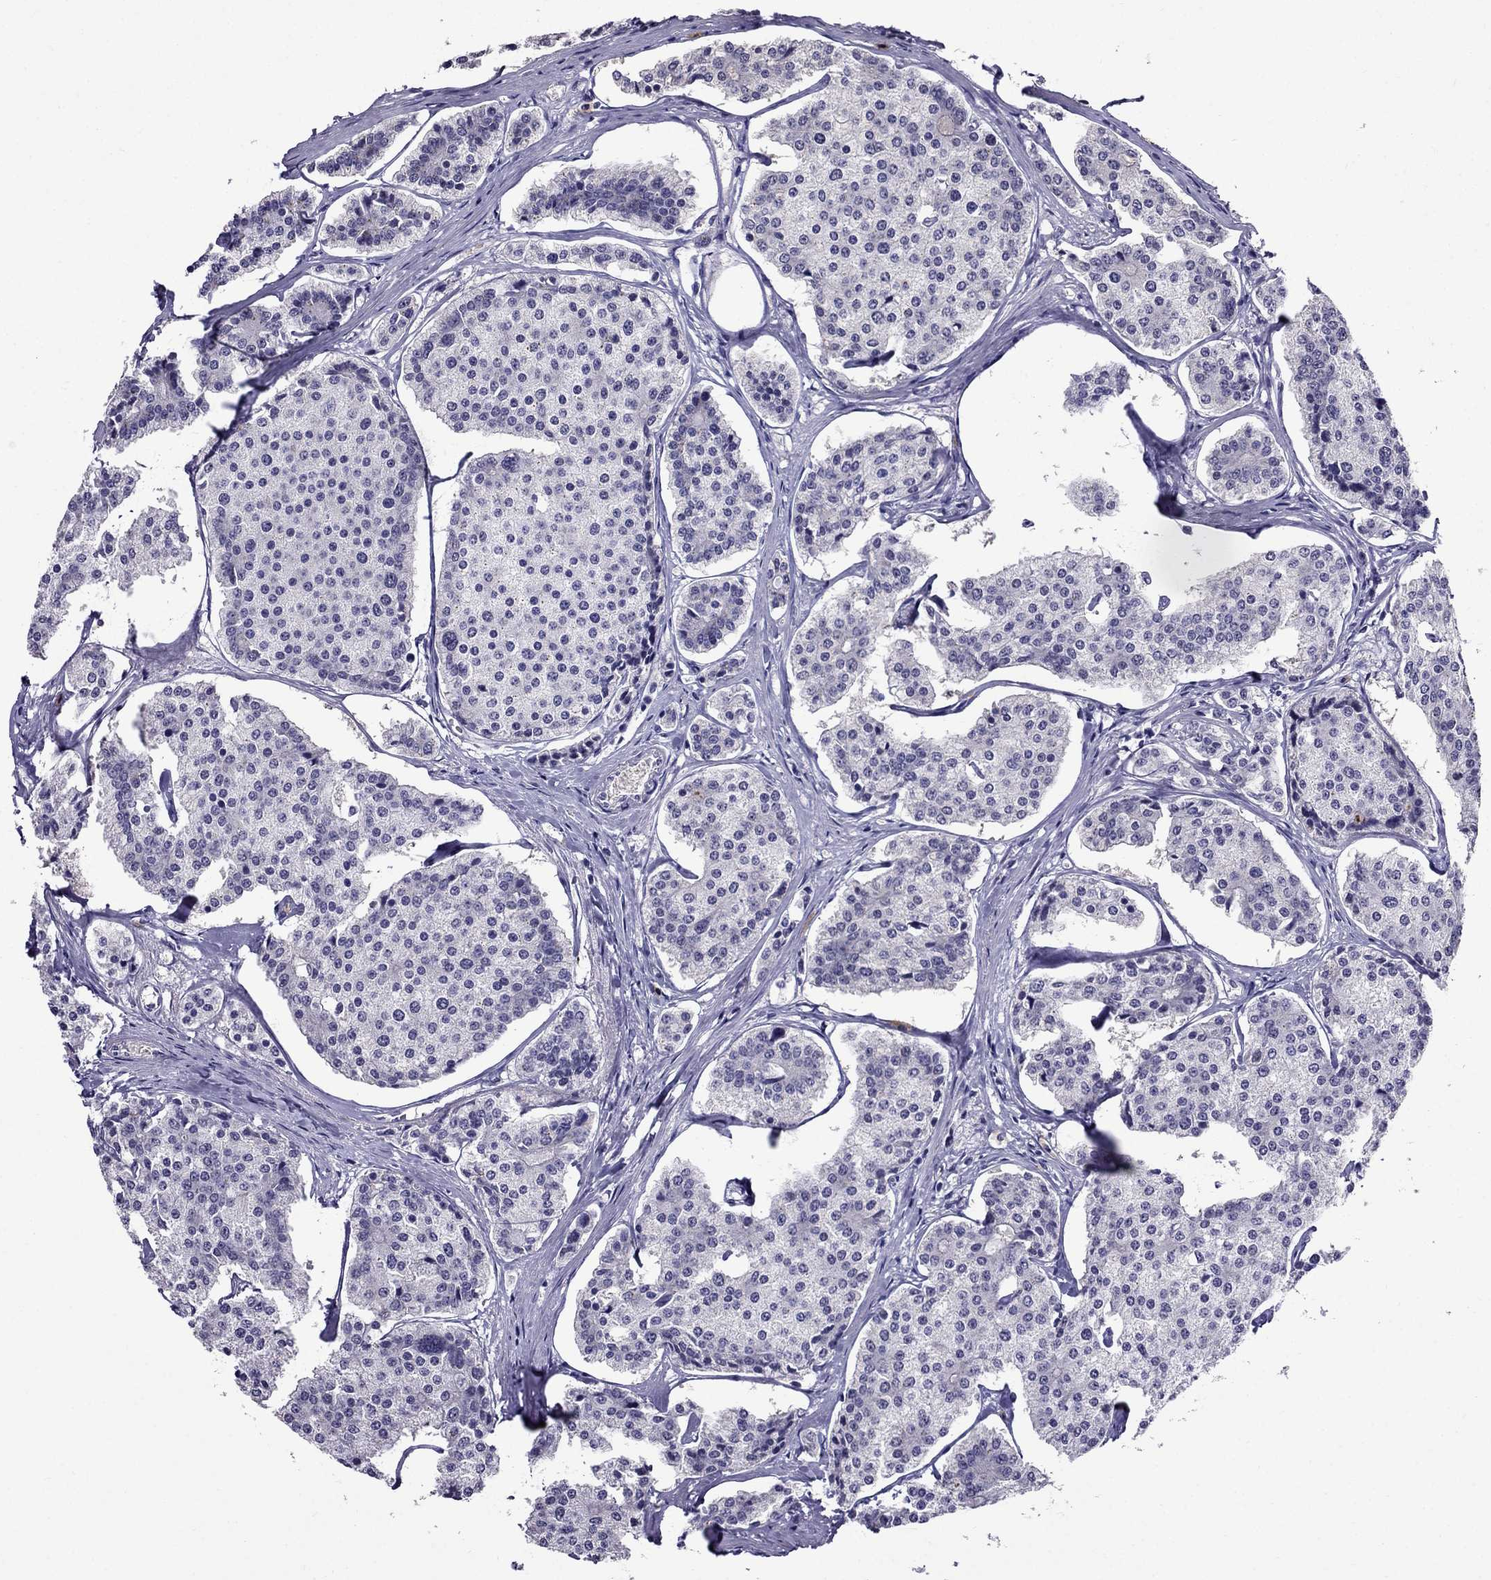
{"staining": {"intensity": "negative", "quantity": "none", "location": "none"}, "tissue": "carcinoid", "cell_type": "Tumor cells", "image_type": "cancer", "snomed": [{"axis": "morphology", "description": "Carcinoid, malignant, NOS"}, {"axis": "topography", "description": "Small intestine"}], "caption": "Tumor cells are negative for protein expression in human carcinoid.", "gene": "OLFM4", "patient": {"sex": "female", "age": 65}}